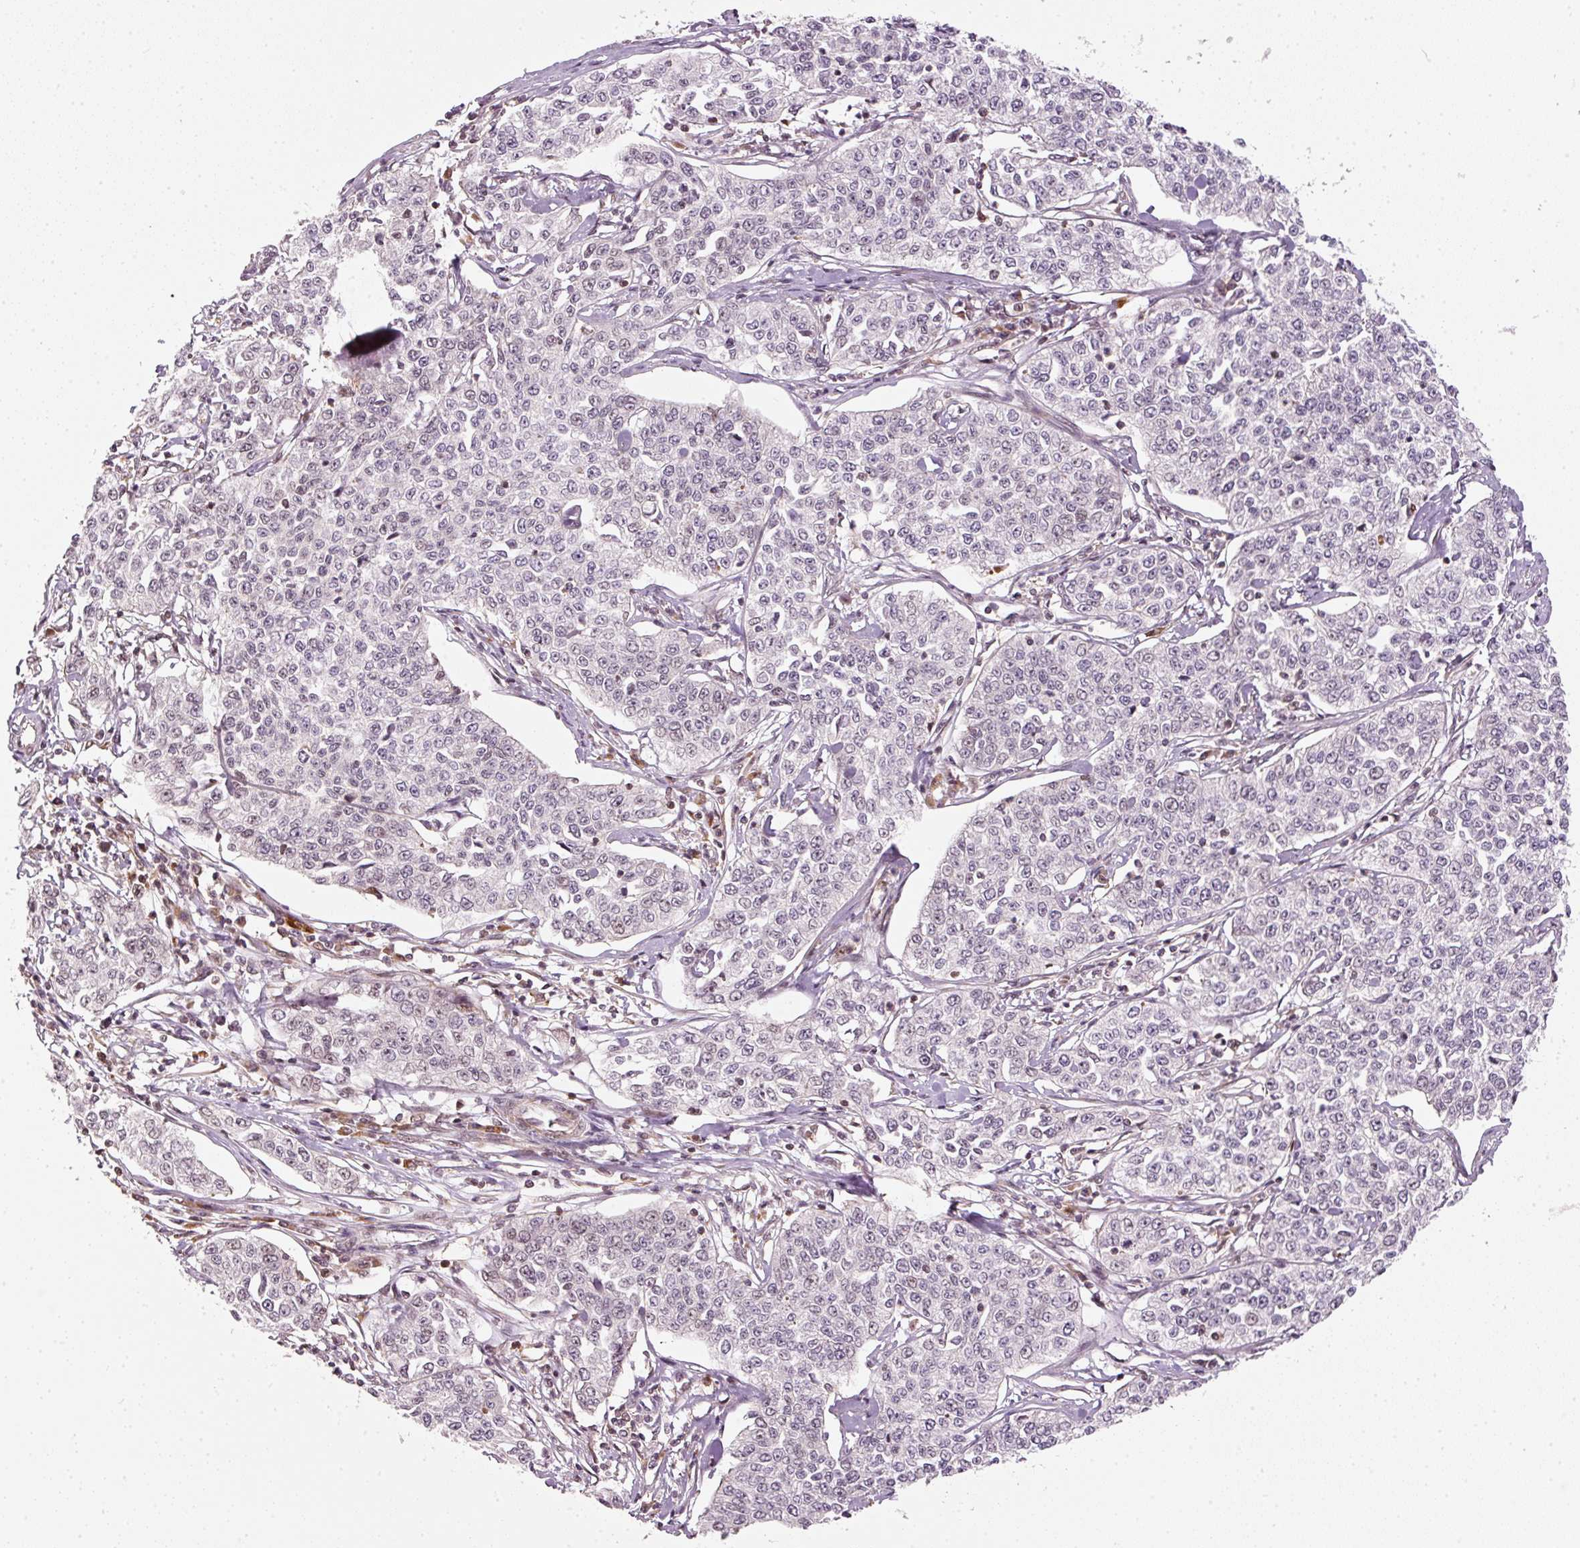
{"staining": {"intensity": "negative", "quantity": "none", "location": "none"}, "tissue": "cervical cancer", "cell_type": "Tumor cells", "image_type": "cancer", "snomed": [{"axis": "morphology", "description": "Squamous cell carcinoma, NOS"}, {"axis": "topography", "description": "Cervix"}], "caption": "Immunohistochemistry of squamous cell carcinoma (cervical) exhibits no positivity in tumor cells.", "gene": "THOC6", "patient": {"sex": "female", "age": 35}}